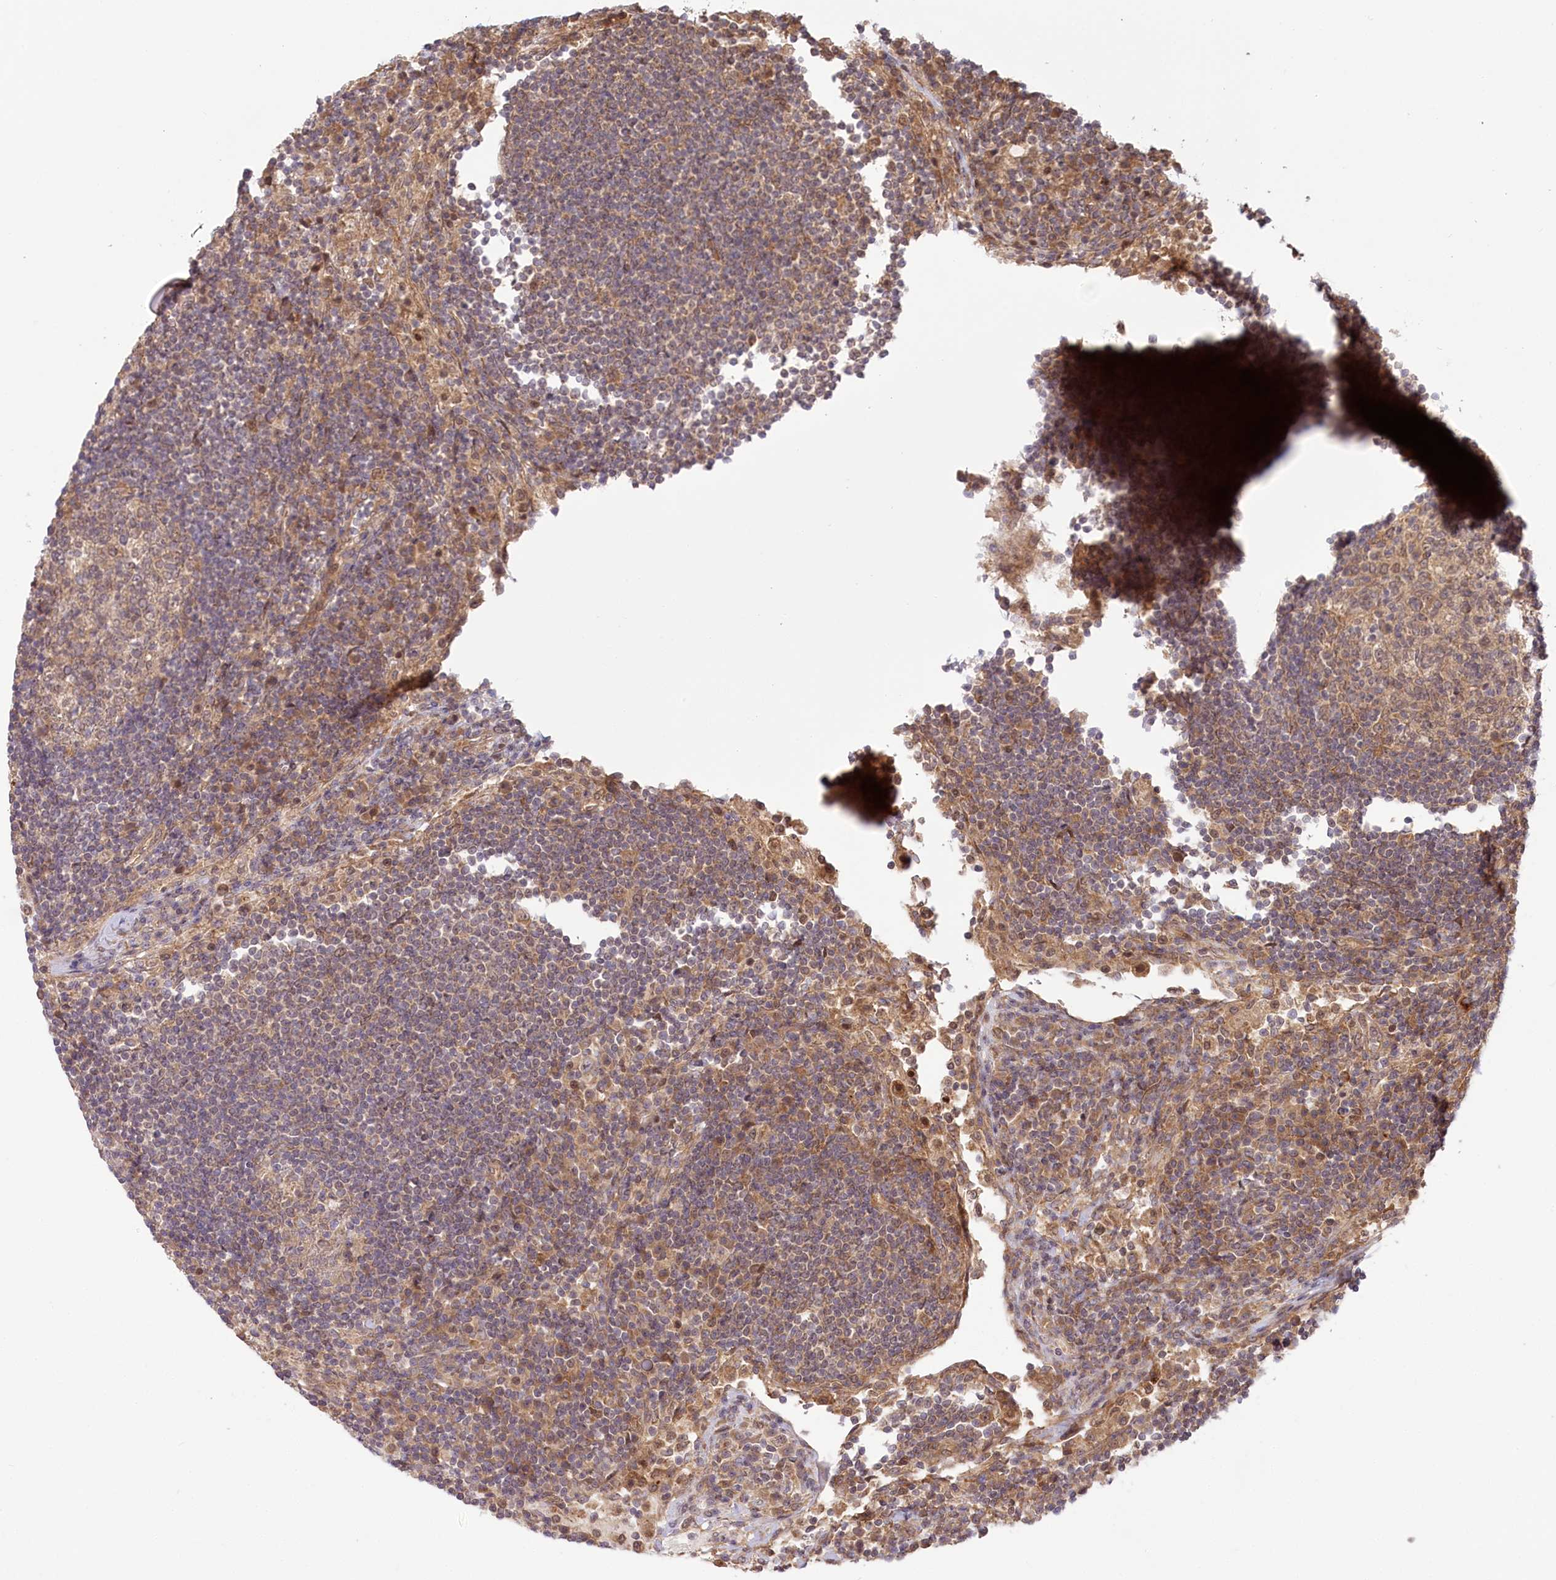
{"staining": {"intensity": "moderate", "quantity": "25%-75%", "location": "cytoplasmic/membranous,nuclear"}, "tissue": "lymph node", "cell_type": "Germinal center cells", "image_type": "normal", "snomed": [{"axis": "morphology", "description": "Normal tissue, NOS"}, {"axis": "topography", "description": "Lymph node"}], "caption": "DAB immunohistochemical staining of normal lymph node exhibits moderate cytoplasmic/membranous,nuclear protein expression in about 25%-75% of germinal center cells. (DAB (3,3'-diaminobenzidine) = brown stain, brightfield microscopy at high magnification).", "gene": "CEP70", "patient": {"sex": "female", "age": 53}}